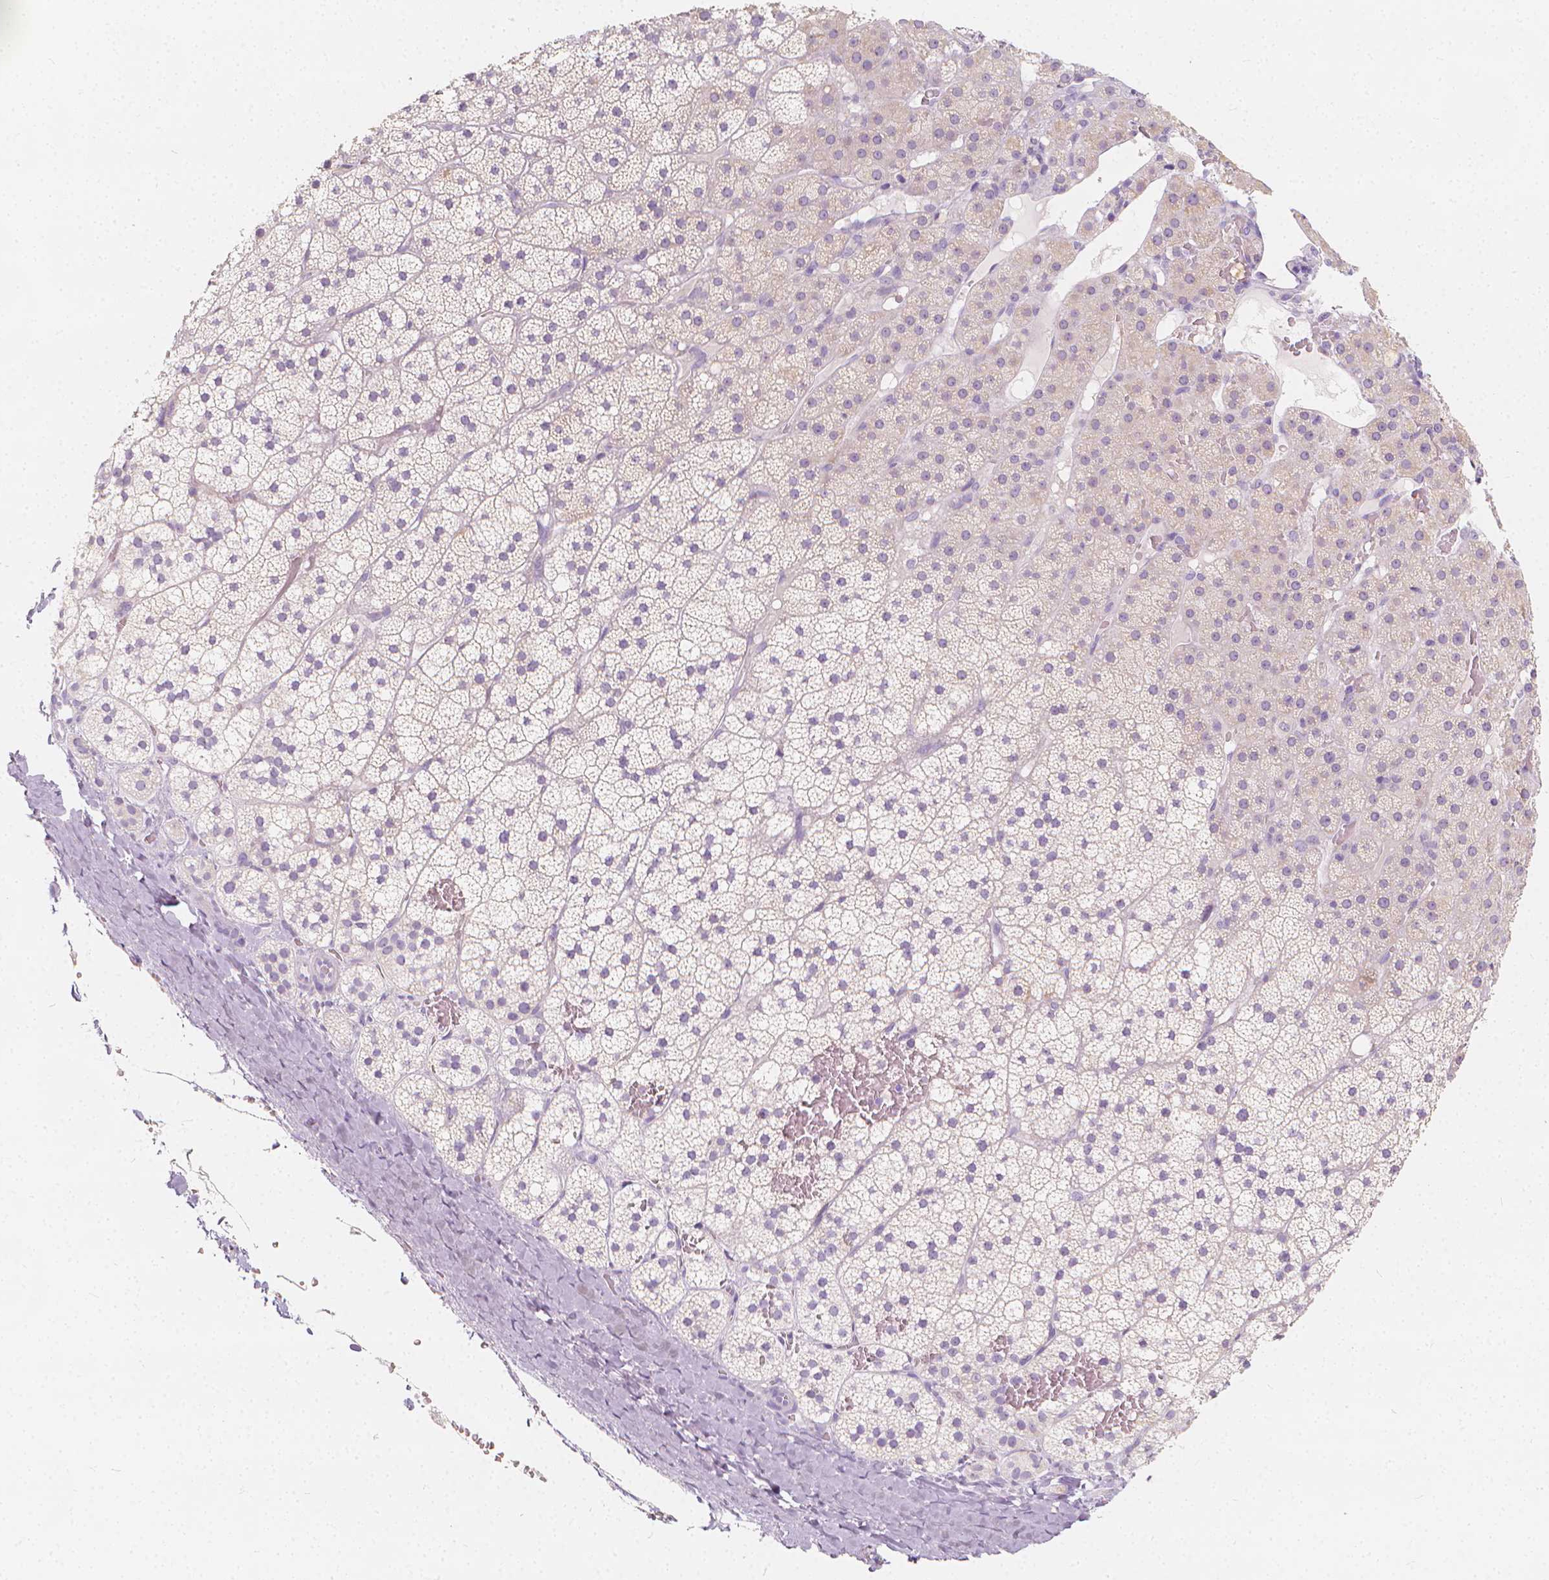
{"staining": {"intensity": "negative", "quantity": "none", "location": "none"}, "tissue": "adrenal gland", "cell_type": "Glandular cells", "image_type": "normal", "snomed": [{"axis": "morphology", "description": "Normal tissue, NOS"}, {"axis": "topography", "description": "Adrenal gland"}], "caption": "Glandular cells show no significant positivity in normal adrenal gland. (Brightfield microscopy of DAB (3,3'-diaminobenzidine) immunohistochemistry (IHC) at high magnification).", "gene": "RBFOX1", "patient": {"sex": "male", "age": 53}}